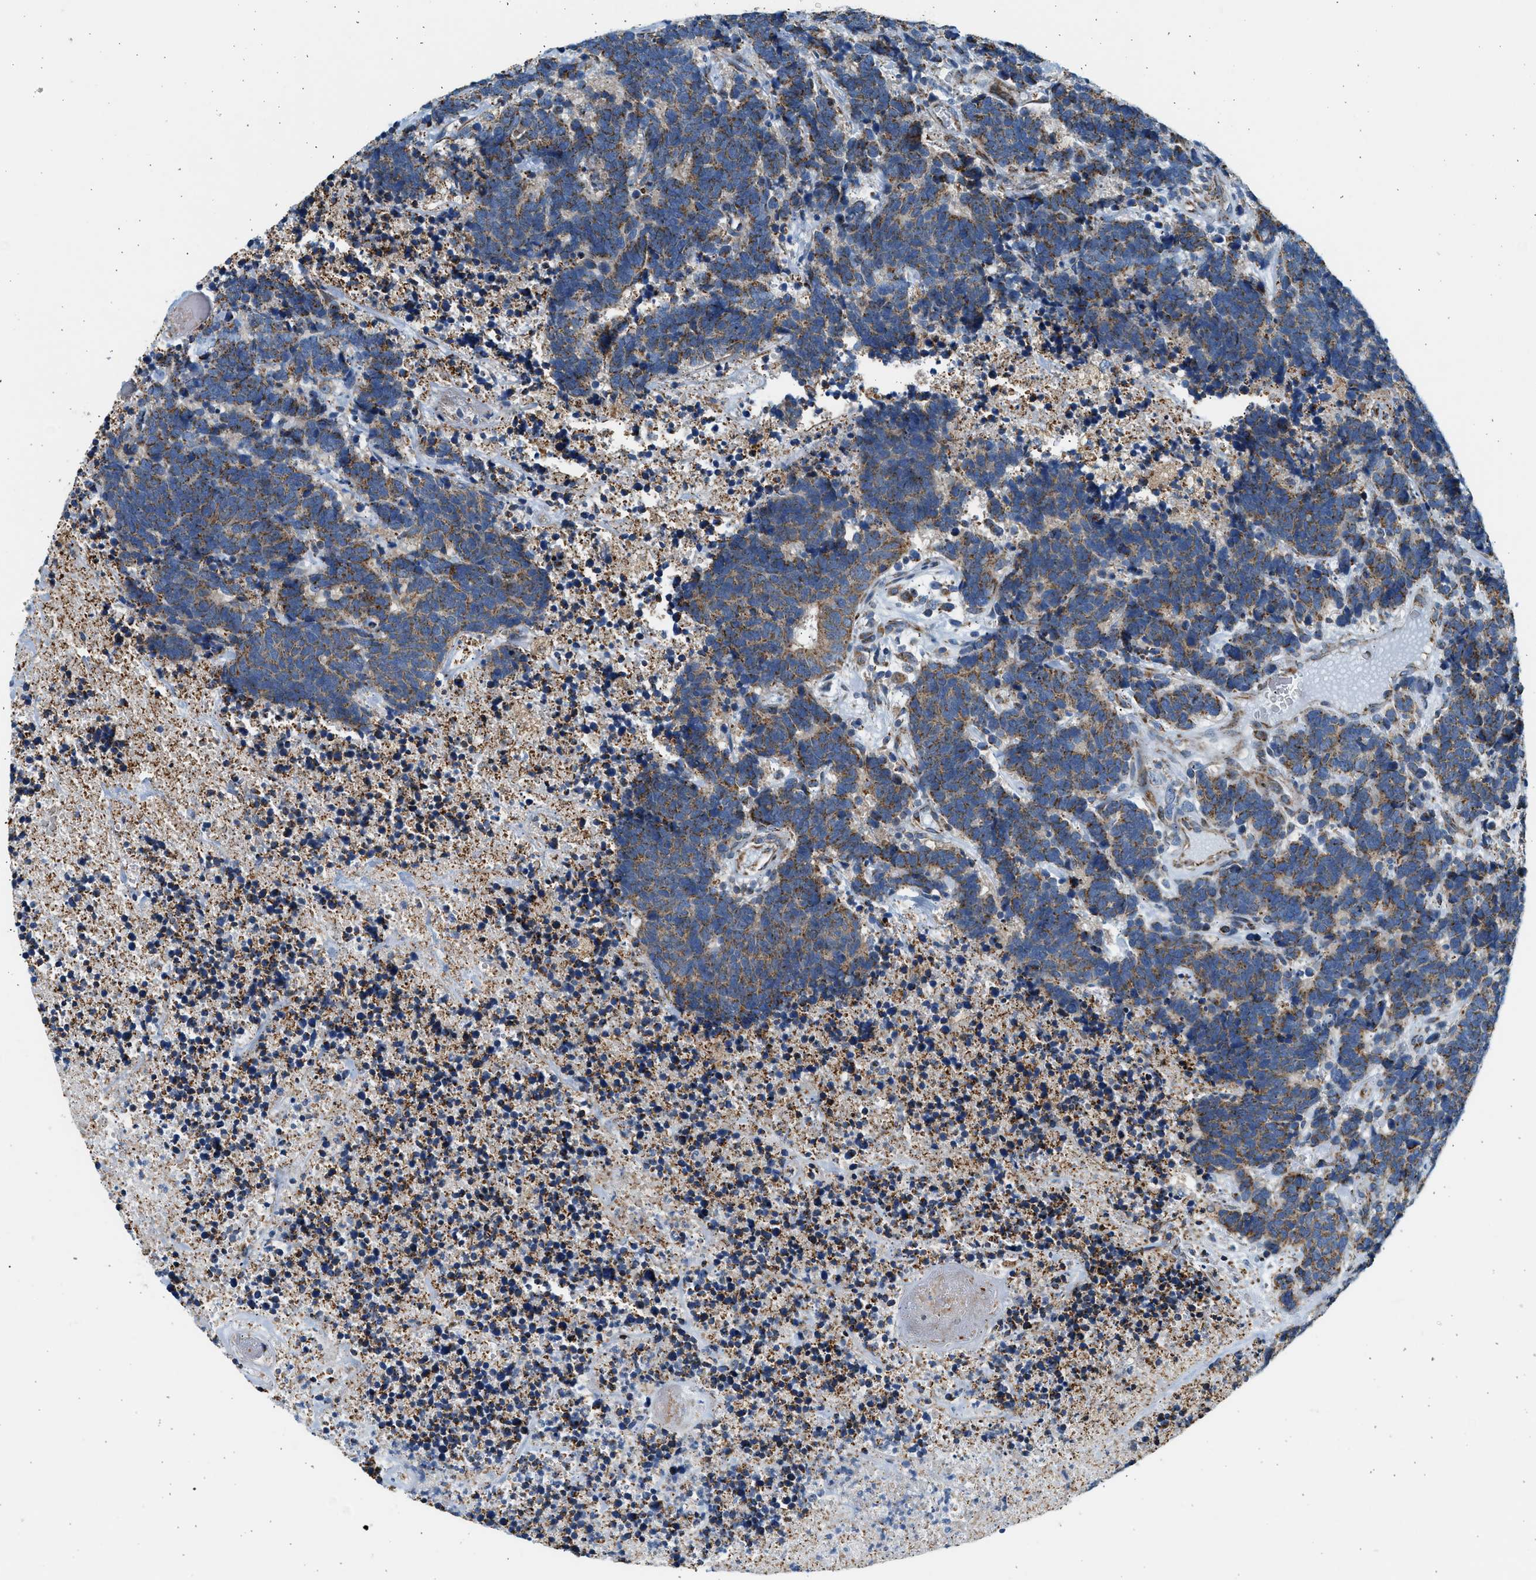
{"staining": {"intensity": "moderate", "quantity": ">75%", "location": "cytoplasmic/membranous"}, "tissue": "carcinoid", "cell_type": "Tumor cells", "image_type": "cancer", "snomed": [{"axis": "morphology", "description": "Carcinoma, NOS"}, {"axis": "morphology", "description": "Carcinoid, malignant, NOS"}, {"axis": "topography", "description": "Urinary bladder"}], "caption": "There is medium levels of moderate cytoplasmic/membranous positivity in tumor cells of carcinoid, as demonstrated by immunohistochemical staining (brown color).", "gene": "KCNMB3", "patient": {"sex": "male", "age": 57}}